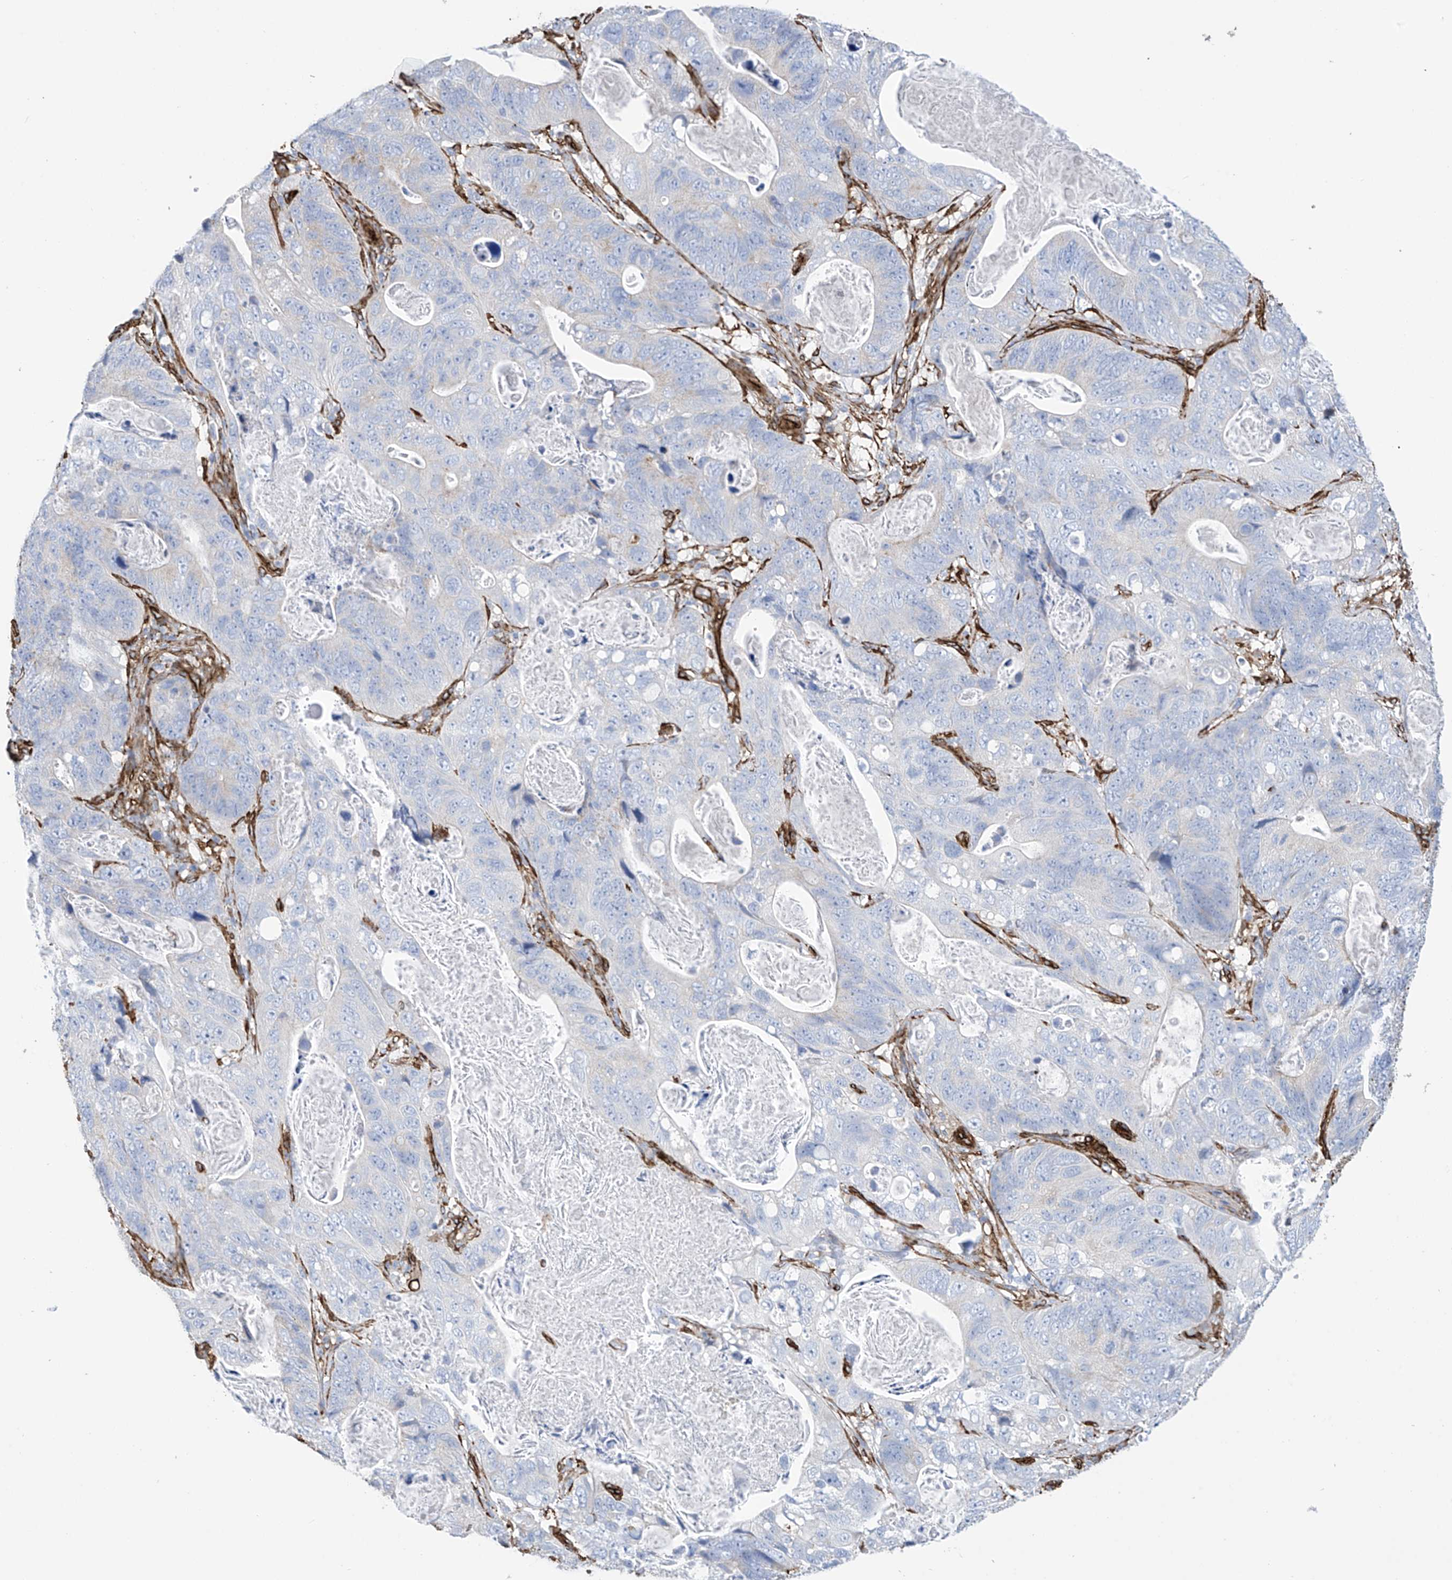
{"staining": {"intensity": "negative", "quantity": "none", "location": "none"}, "tissue": "stomach cancer", "cell_type": "Tumor cells", "image_type": "cancer", "snomed": [{"axis": "morphology", "description": "Normal tissue, NOS"}, {"axis": "morphology", "description": "Adenocarcinoma, NOS"}, {"axis": "topography", "description": "Stomach"}], "caption": "High magnification brightfield microscopy of stomach cancer stained with DAB (3,3'-diaminobenzidine) (brown) and counterstained with hematoxylin (blue): tumor cells show no significant expression.", "gene": "UBTD1", "patient": {"sex": "female", "age": 89}}